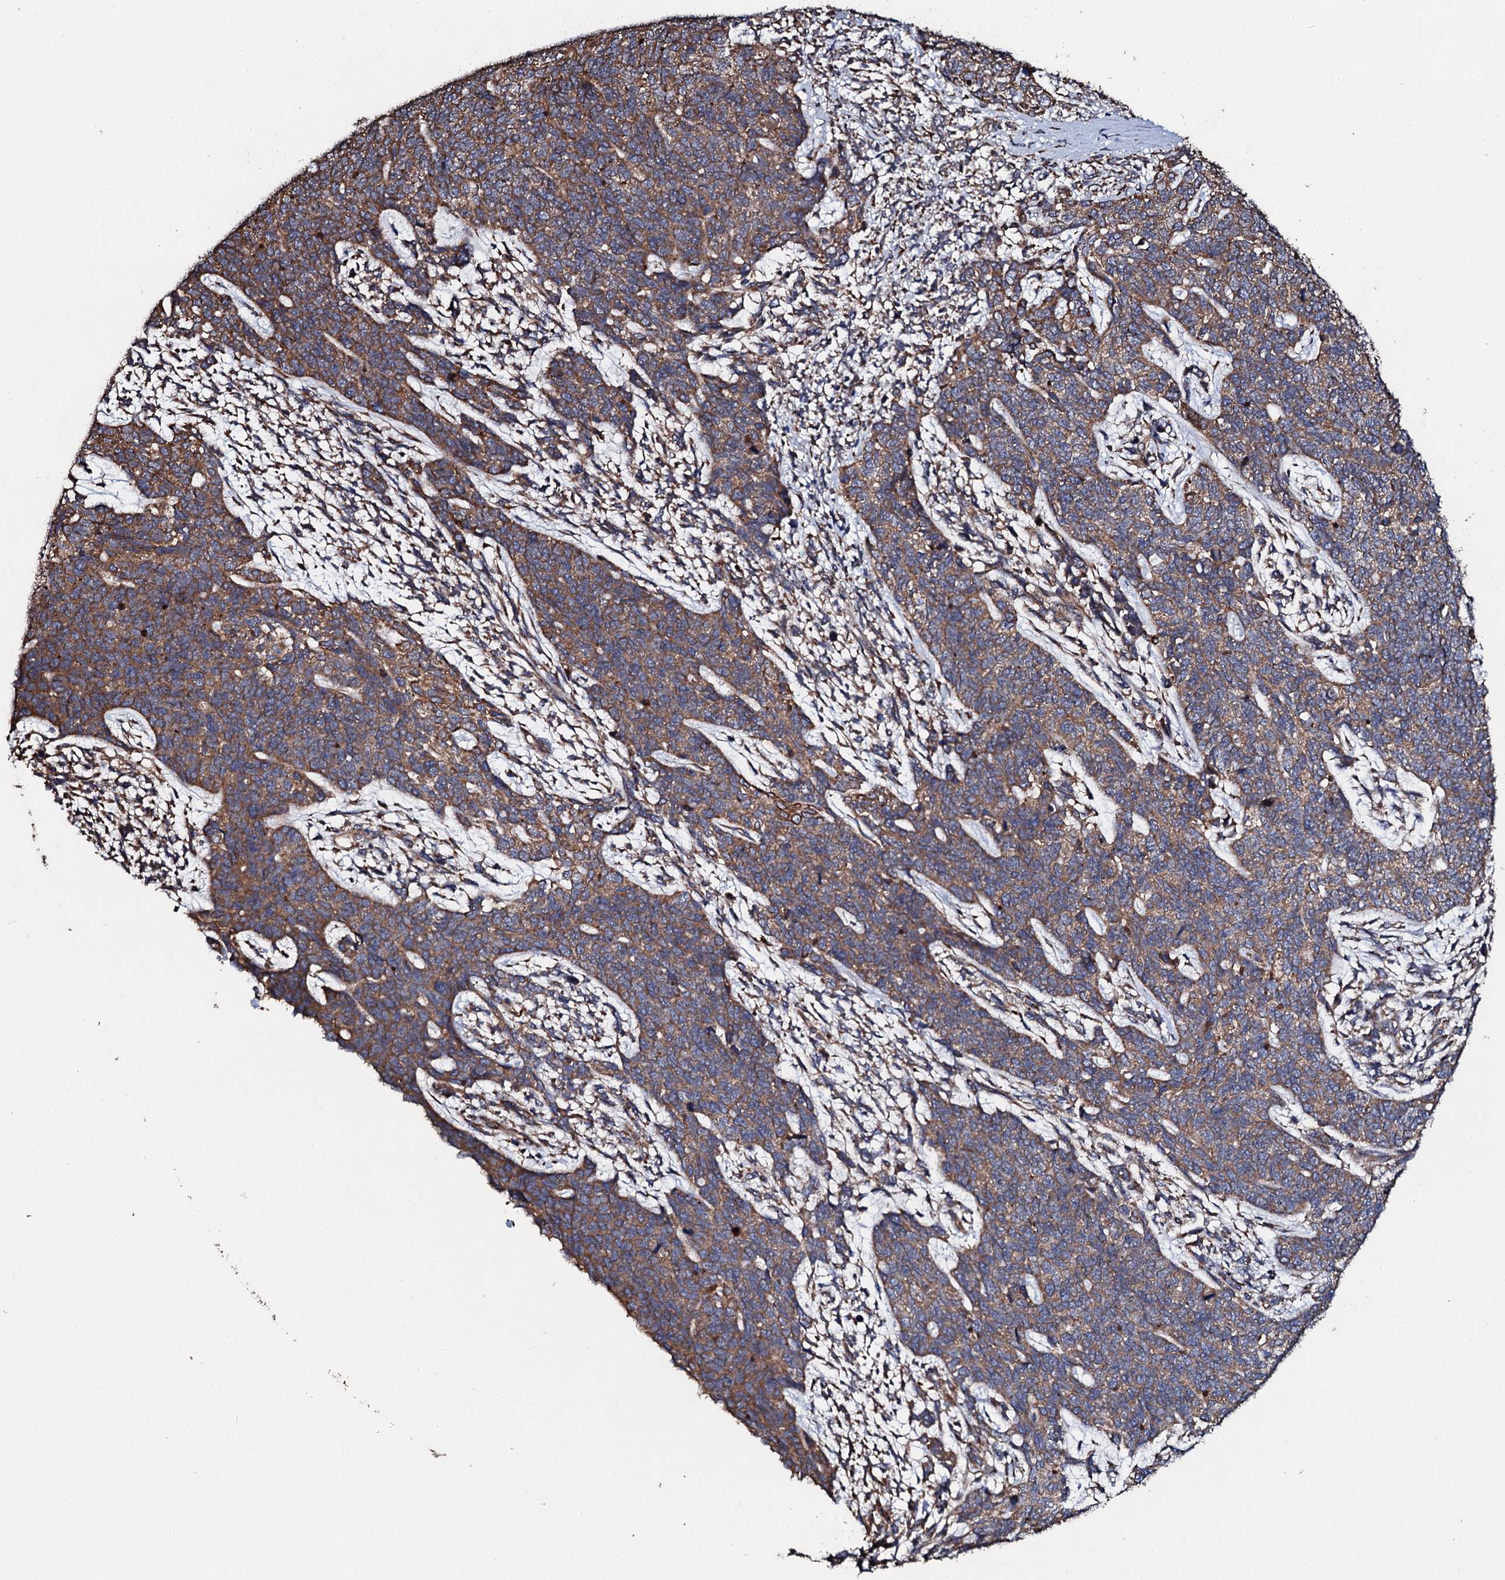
{"staining": {"intensity": "moderate", "quantity": ">75%", "location": "cytoplasmic/membranous"}, "tissue": "cervical cancer", "cell_type": "Tumor cells", "image_type": "cancer", "snomed": [{"axis": "morphology", "description": "Squamous cell carcinoma, NOS"}, {"axis": "topography", "description": "Cervix"}], "caption": "Protein expression analysis of cervical cancer demonstrates moderate cytoplasmic/membranous expression in approximately >75% of tumor cells. Ihc stains the protein in brown and the nuclei are stained blue.", "gene": "CKAP5", "patient": {"sex": "female", "age": 63}}